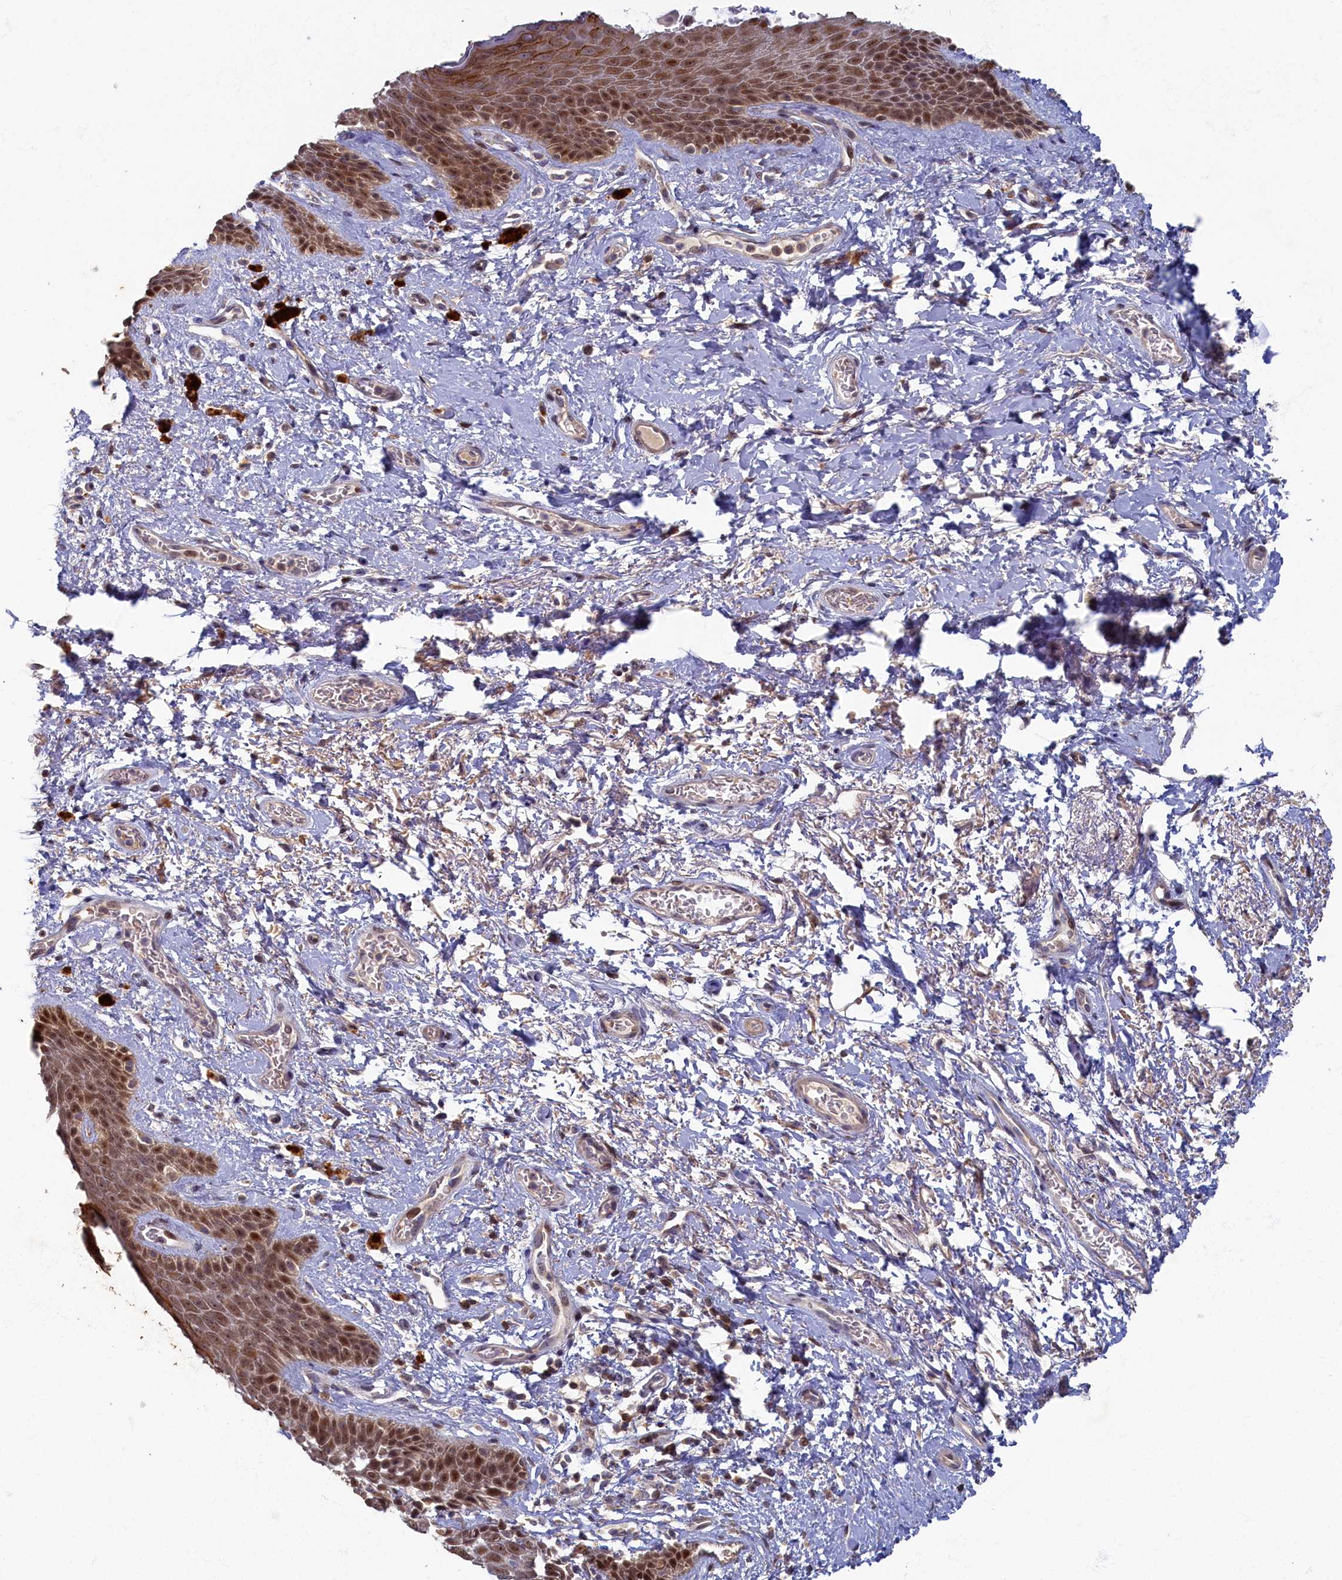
{"staining": {"intensity": "moderate", "quantity": "25%-75%", "location": "nuclear"}, "tissue": "skin", "cell_type": "Epidermal cells", "image_type": "normal", "snomed": [{"axis": "morphology", "description": "Normal tissue, NOS"}, {"axis": "topography", "description": "Anal"}], "caption": "Immunohistochemical staining of unremarkable skin shows moderate nuclear protein positivity in approximately 25%-75% of epidermal cells.", "gene": "HUNK", "patient": {"sex": "female", "age": 46}}